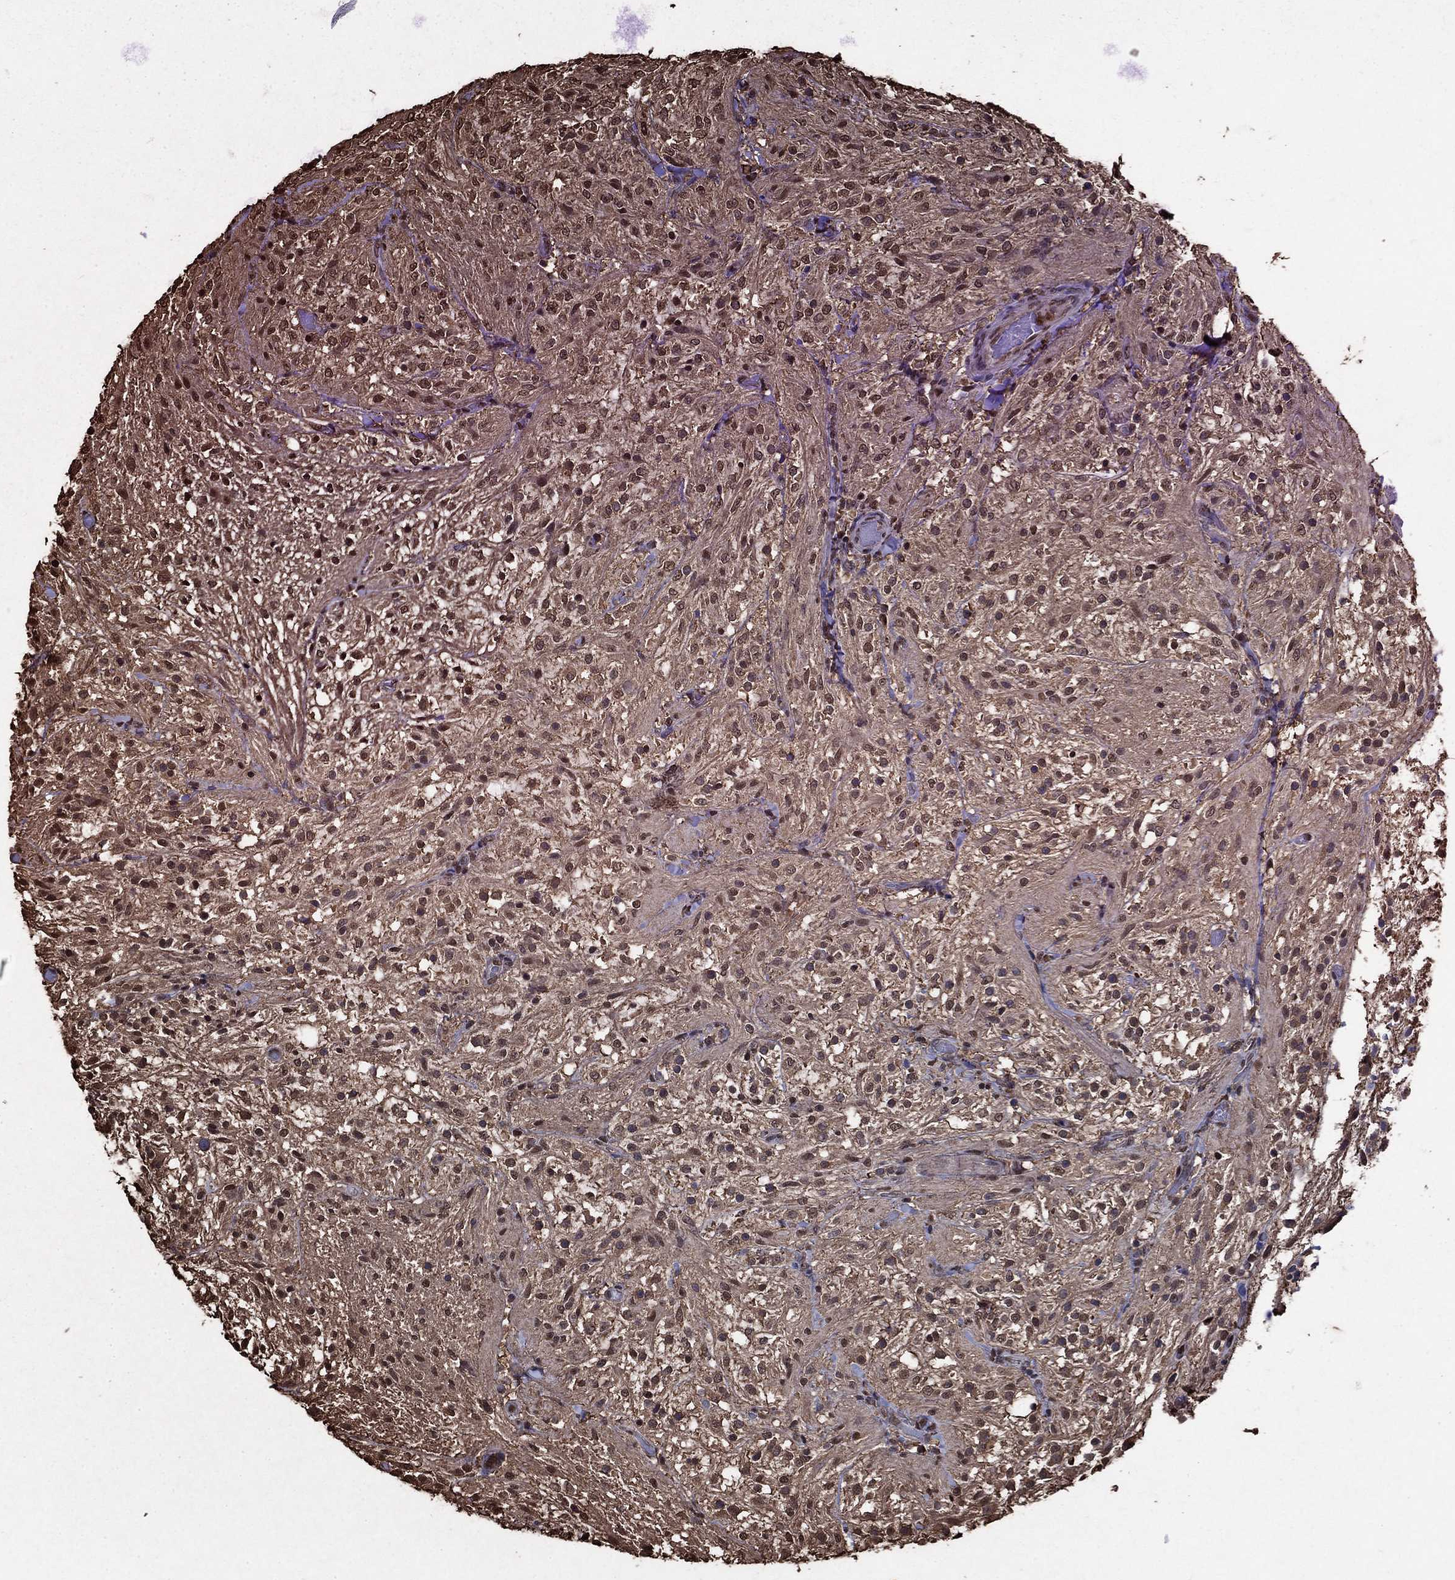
{"staining": {"intensity": "weak", "quantity": "<25%", "location": "nuclear"}, "tissue": "glioma", "cell_type": "Tumor cells", "image_type": "cancer", "snomed": [{"axis": "morphology", "description": "Glioma, malignant, Low grade"}, {"axis": "topography", "description": "Brain"}], "caption": "Tumor cells are negative for brown protein staining in glioma.", "gene": "GAPDH", "patient": {"sex": "male", "age": 3}}